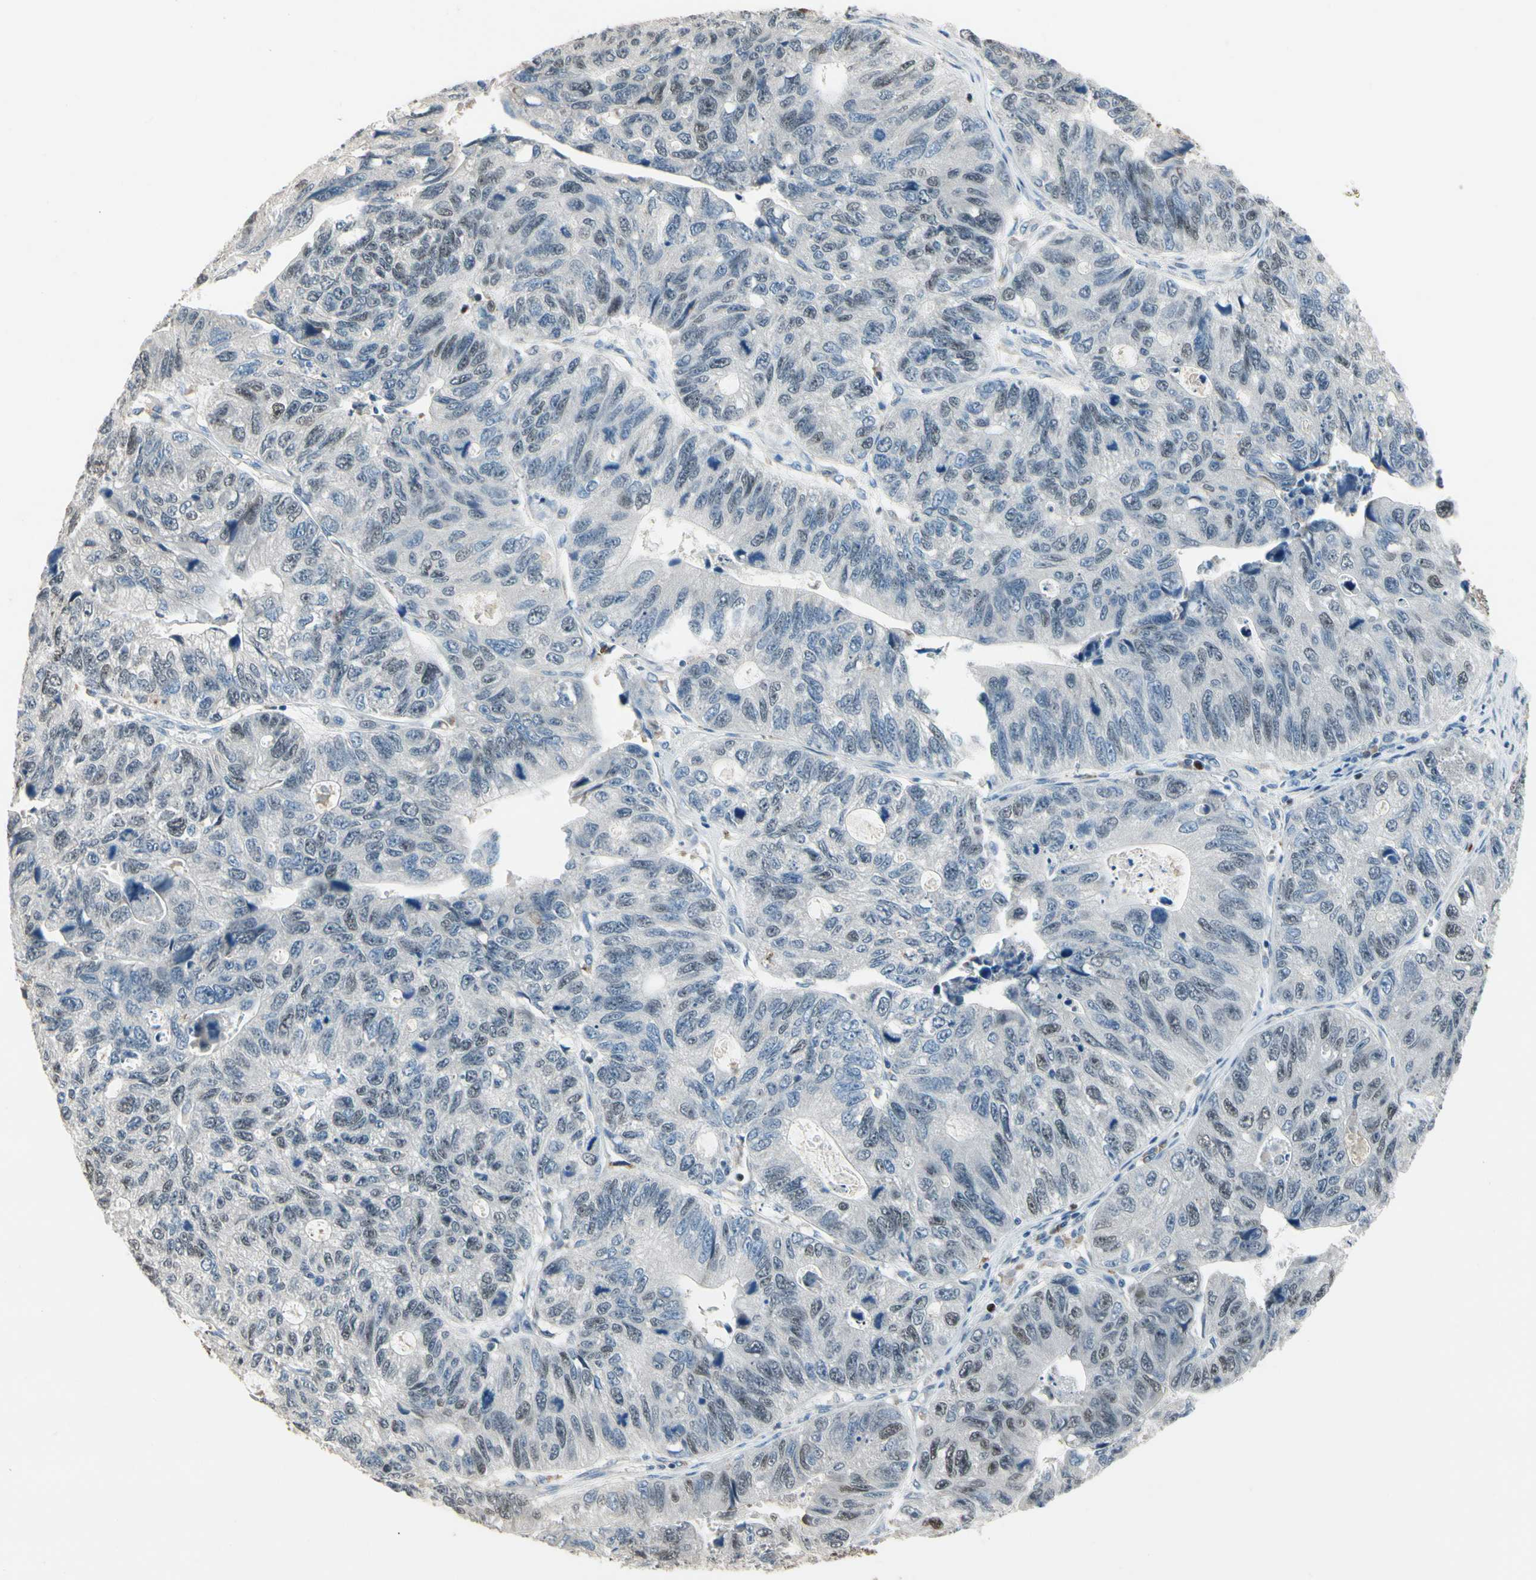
{"staining": {"intensity": "strong", "quantity": ">75%", "location": "nuclear"}, "tissue": "stomach cancer", "cell_type": "Tumor cells", "image_type": "cancer", "snomed": [{"axis": "morphology", "description": "Adenocarcinoma, NOS"}, {"axis": "topography", "description": "Stomach"}], "caption": "An image of human adenocarcinoma (stomach) stained for a protein reveals strong nuclear brown staining in tumor cells.", "gene": "ZKSCAN4", "patient": {"sex": "male", "age": 59}}